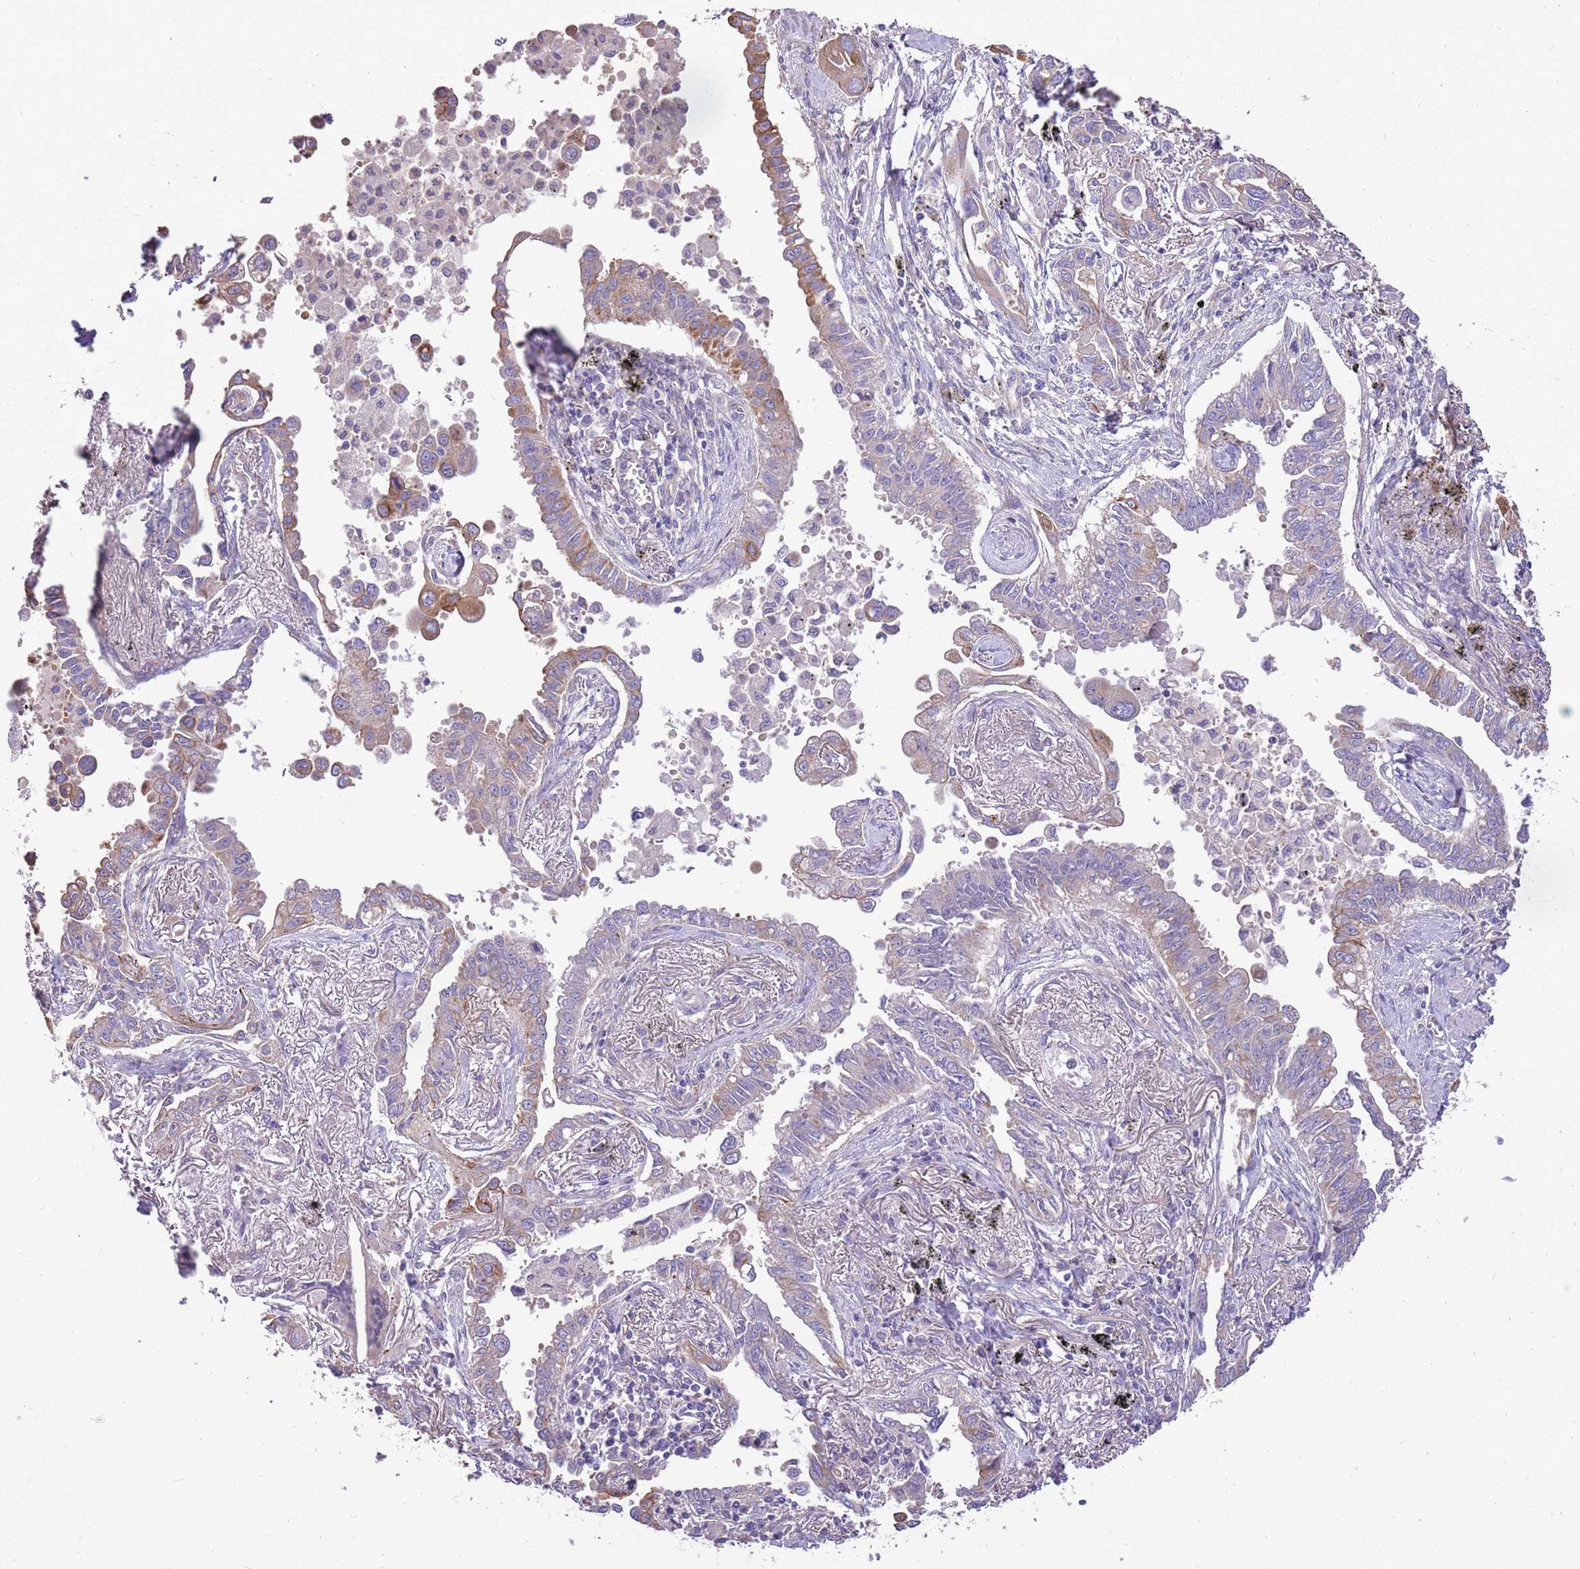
{"staining": {"intensity": "moderate", "quantity": "<25%", "location": "cytoplasmic/membranous"}, "tissue": "lung cancer", "cell_type": "Tumor cells", "image_type": "cancer", "snomed": [{"axis": "morphology", "description": "Adenocarcinoma, NOS"}, {"axis": "topography", "description": "Lung"}], "caption": "High-power microscopy captured an immunohistochemistry (IHC) image of lung cancer (adenocarcinoma), revealing moderate cytoplasmic/membranous expression in about <25% of tumor cells.", "gene": "WASHC4", "patient": {"sex": "male", "age": 67}}